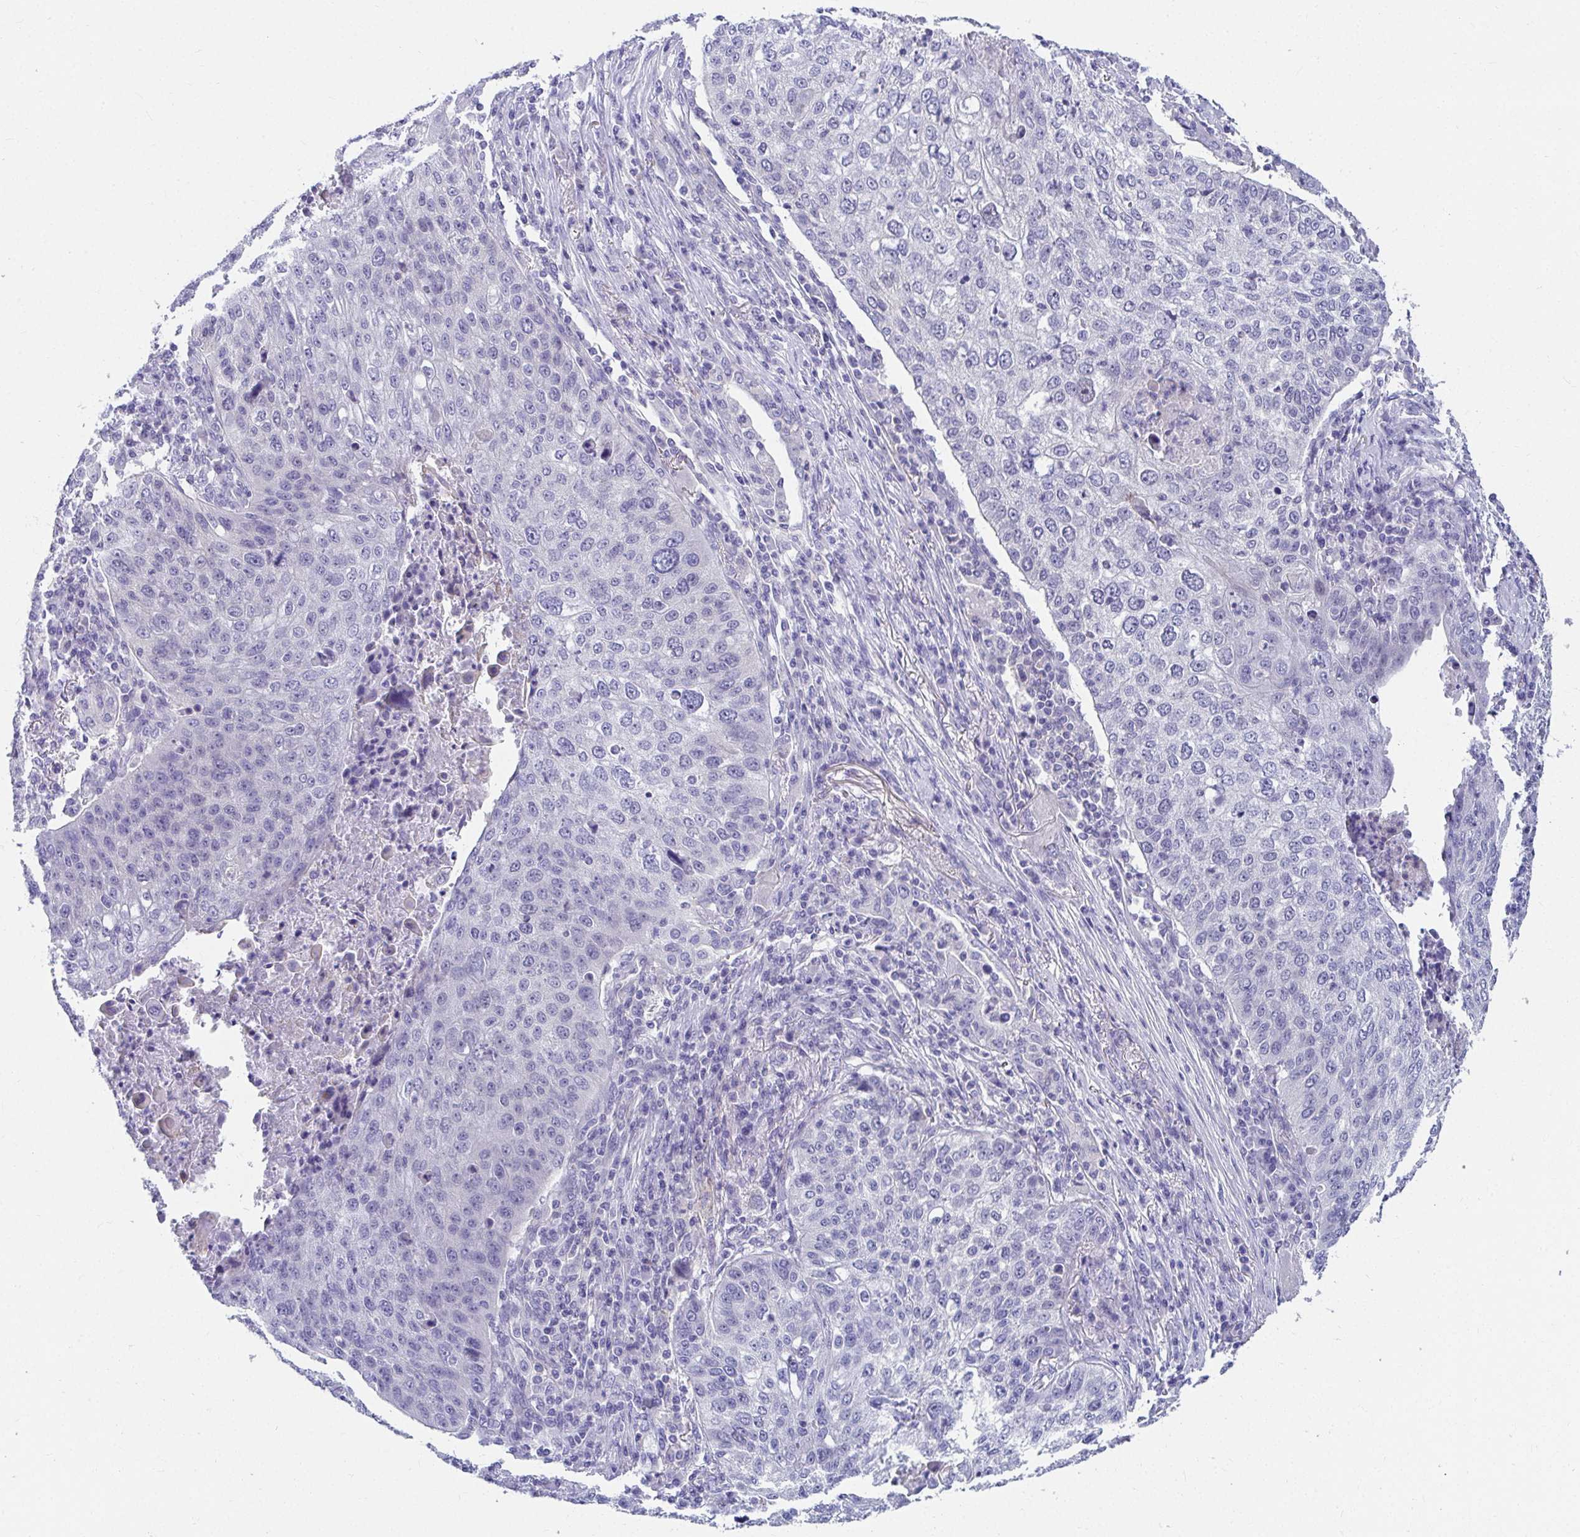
{"staining": {"intensity": "negative", "quantity": "none", "location": "none"}, "tissue": "lung cancer", "cell_type": "Tumor cells", "image_type": "cancer", "snomed": [{"axis": "morphology", "description": "Squamous cell carcinoma, NOS"}, {"axis": "topography", "description": "Lung"}], "caption": "IHC photomicrograph of neoplastic tissue: human lung squamous cell carcinoma stained with DAB demonstrates no significant protein staining in tumor cells.", "gene": "C19orf81", "patient": {"sex": "male", "age": 63}}